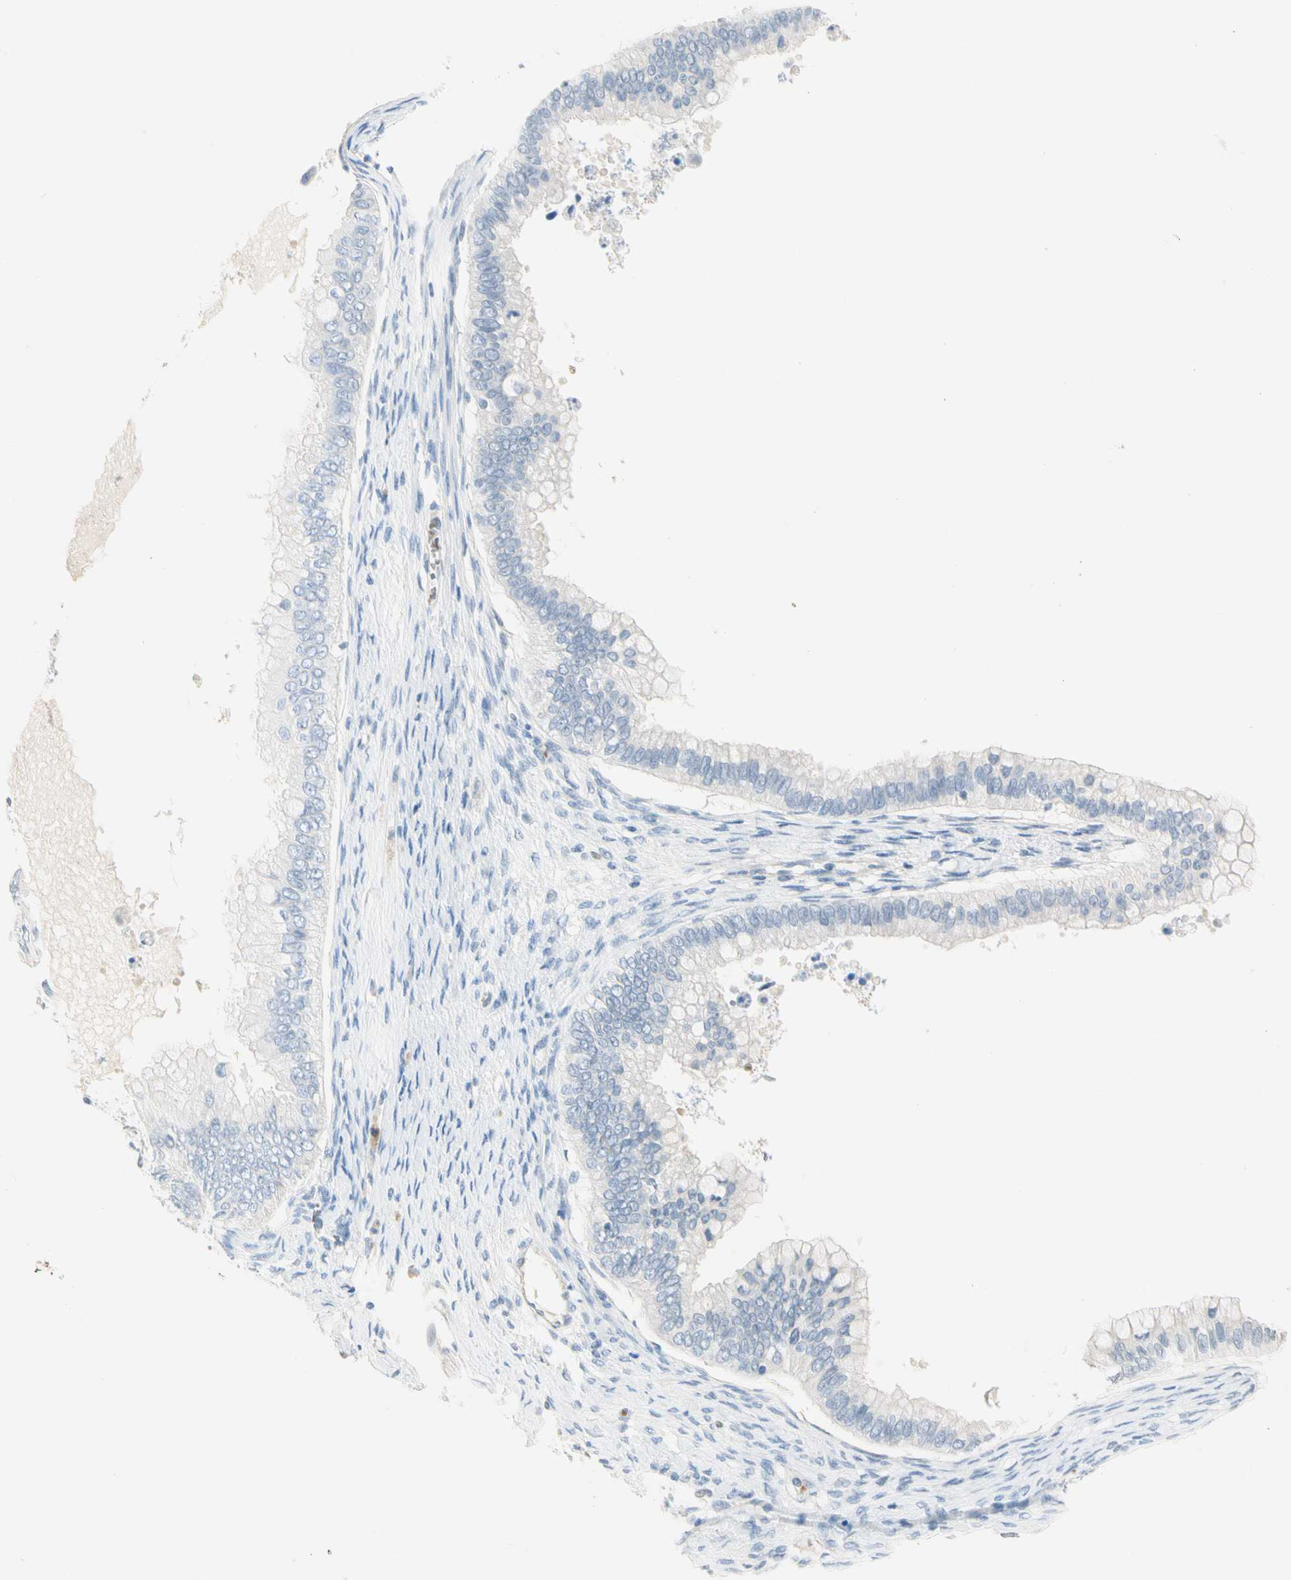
{"staining": {"intensity": "negative", "quantity": "none", "location": "none"}, "tissue": "ovarian cancer", "cell_type": "Tumor cells", "image_type": "cancer", "snomed": [{"axis": "morphology", "description": "Cystadenocarcinoma, mucinous, NOS"}, {"axis": "topography", "description": "Ovary"}], "caption": "This histopathology image is of ovarian mucinous cystadenocarcinoma stained with immunohistochemistry (IHC) to label a protein in brown with the nuclei are counter-stained blue. There is no positivity in tumor cells.", "gene": "CA1", "patient": {"sex": "female", "age": 80}}